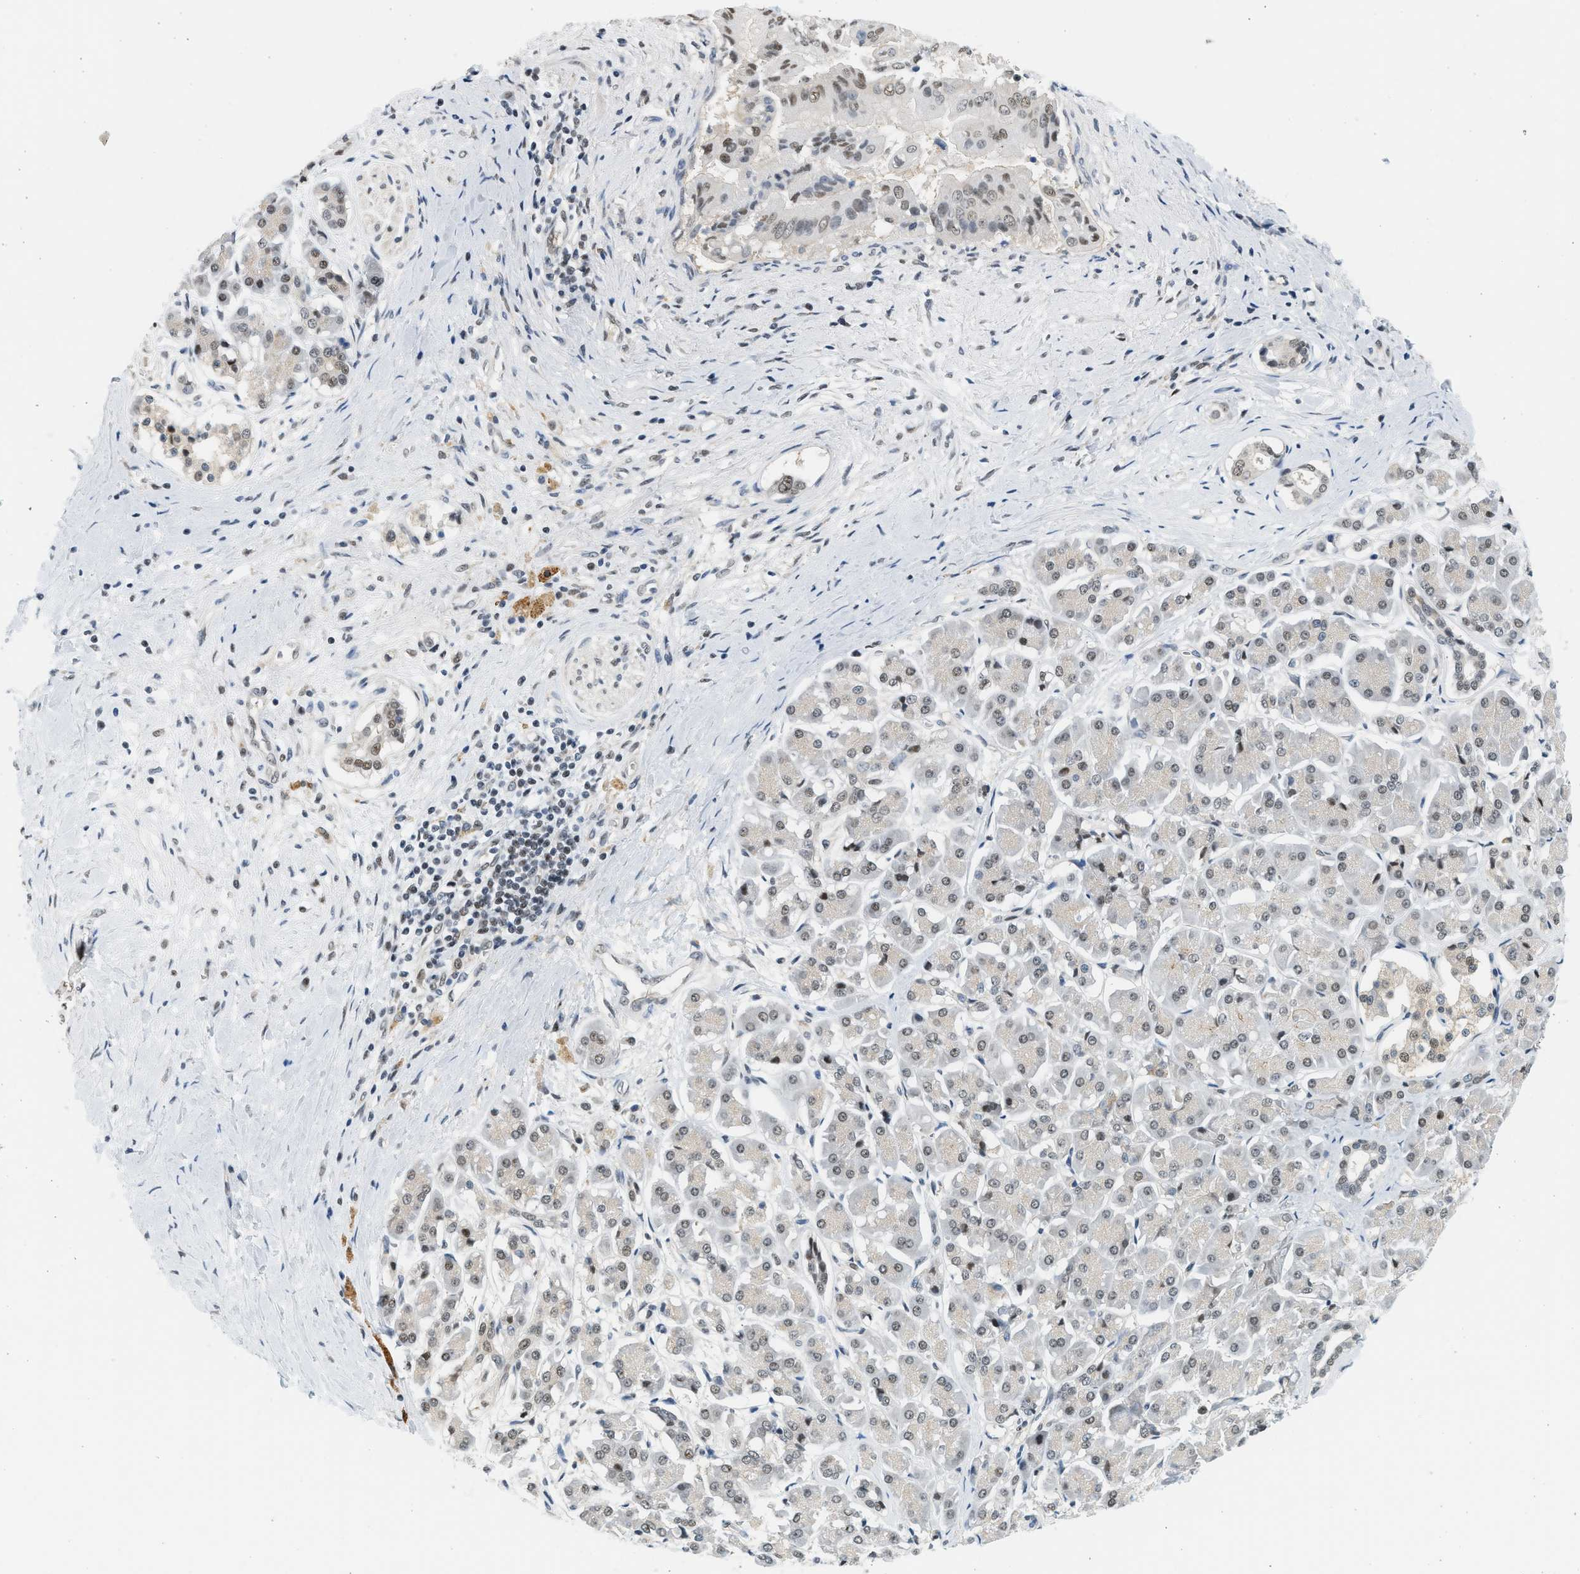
{"staining": {"intensity": "weak", "quantity": "25%-75%", "location": "nuclear"}, "tissue": "pancreatic cancer", "cell_type": "Tumor cells", "image_type": "cancer", "snomed": [{"axis": "morphology", "description": "Adenocarcinoma, NOS"}, {"axis": "topography", "description": "Pancreas"}], "caption": "Protein staining displays weak nuclear expression in about 25%-75% of tumor cells in pancreatic adenocarcinoma.", "gene": "HIPK1", "patient": {"sex": "male", "age": 55}}